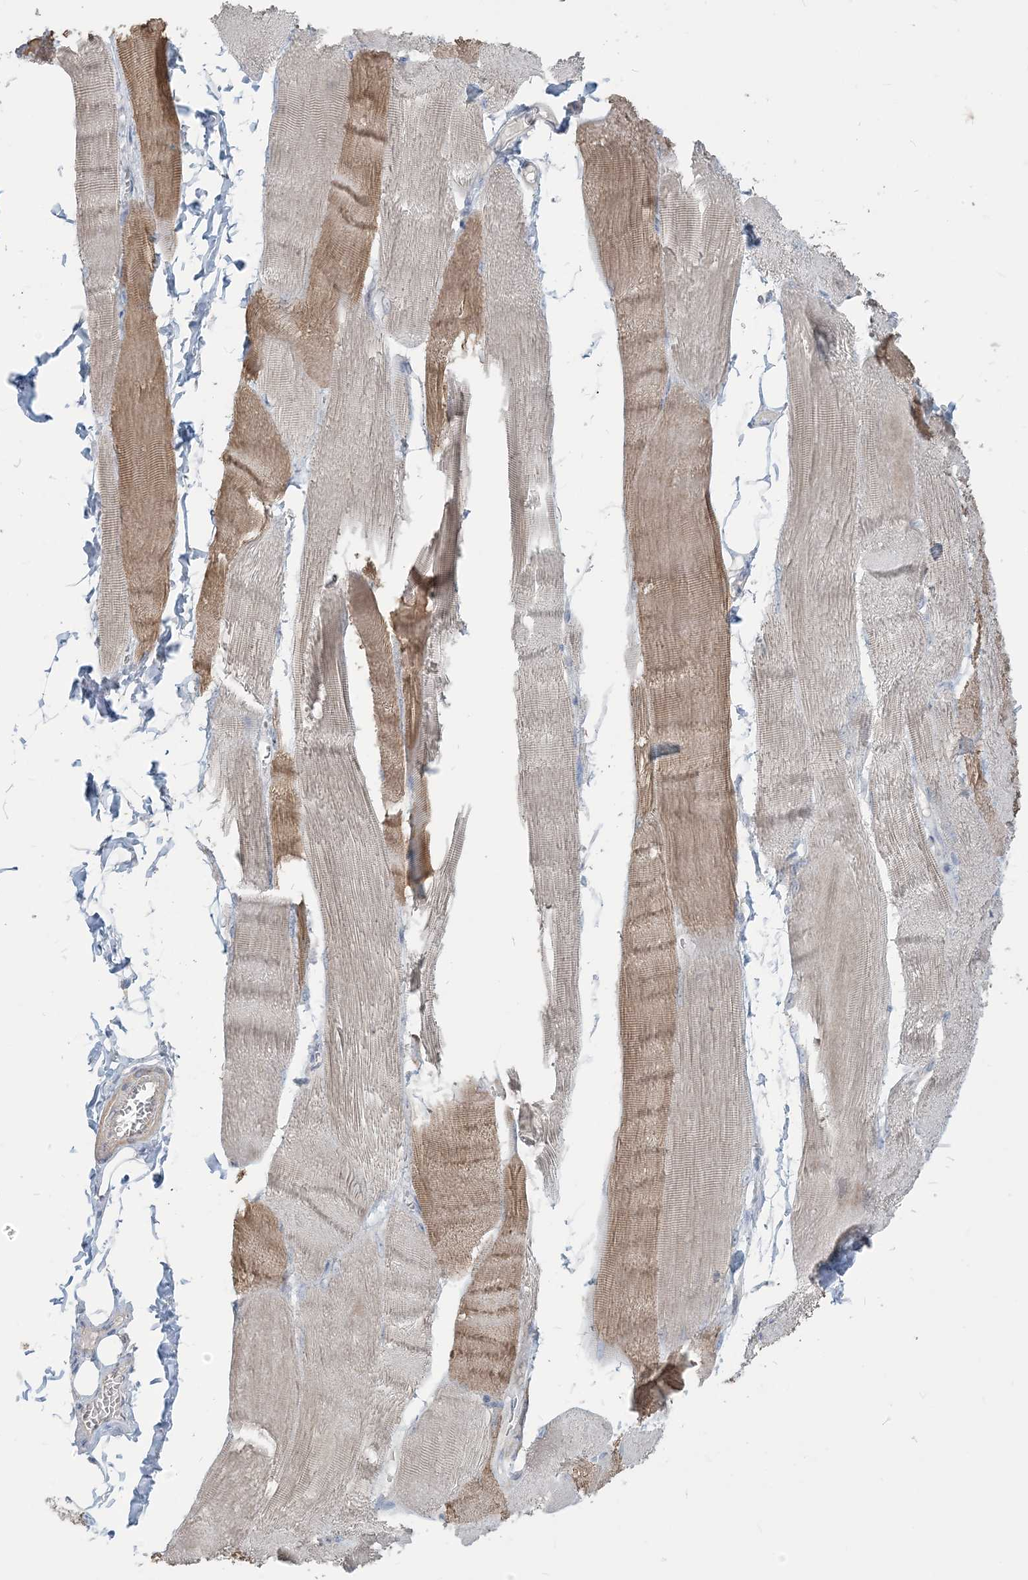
{"staining": {"intensity": "weak", "quantity": "25%-75%", "location": "cytoplasmic/membranous"}, "tissue": "skeletal muscle", "cell_type": "Myocytes", "image_type": "normal", "snomed": [{"axis": "morphology", "description": "Normal tissue, NOS"}, {"axis": "morphology", "description": "Basal cell carcinoma"}, {"axis": "topography", "description": "Skeletal muscle"}], "caption": "Skeletal muscle was stained to show a protein in brown. There is low levels of weak cytoplasmic/membranous positivity in about 25%-75% of myocytes. (DAB (3,3'-diaminobenzidine) IHC with brightfield microscopy, high magnification).", "gene": "NPHS2", "patient": {"sex": "female", "age": 64}}